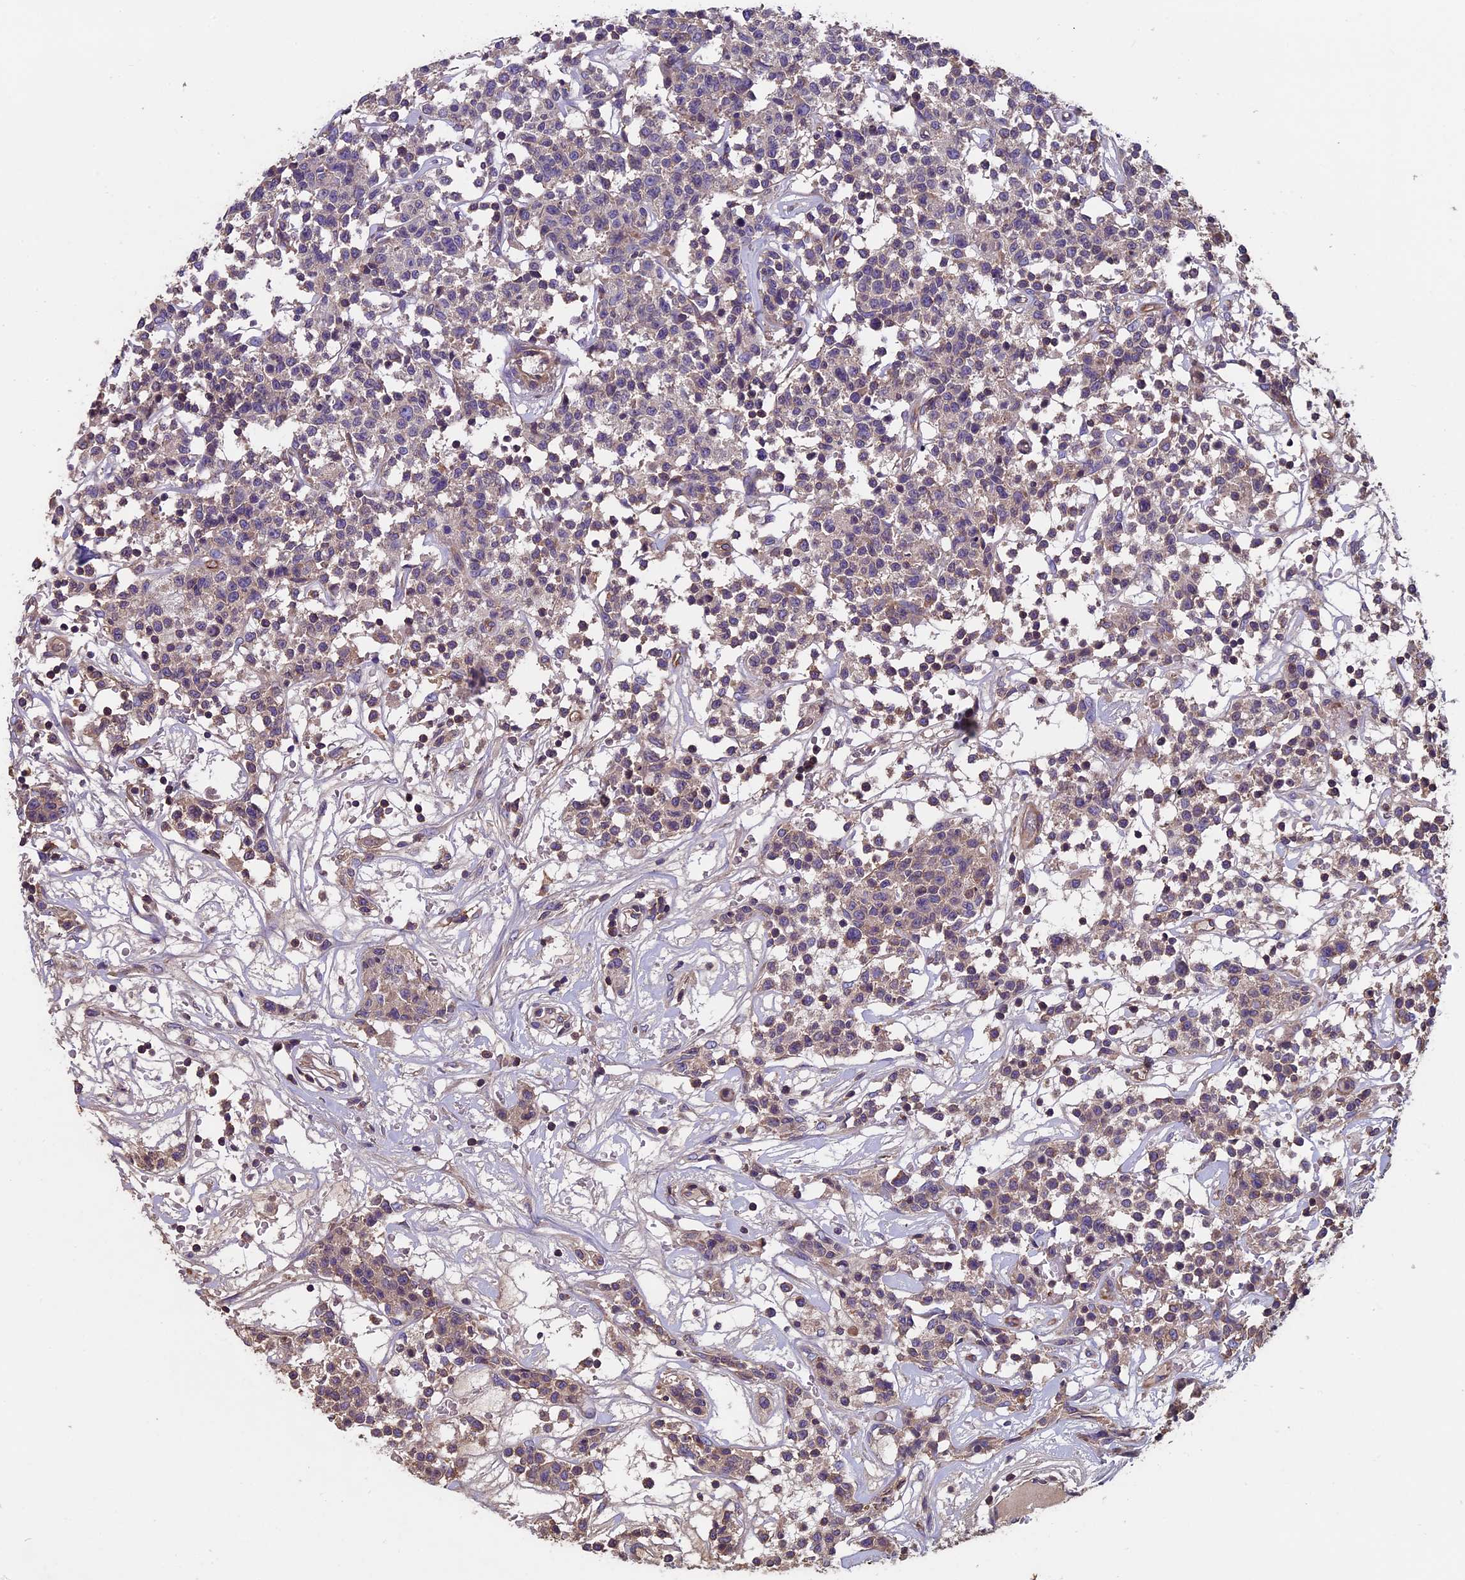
{"staining": {"intensity": "weak", "quantity": "<25%", "location": "cytoplasmic/membranous"}, "tissue": "lymphoma", "cell_type": "Tumor cells", "image_type": "cancer", "snomed": [{"axis": "morphology", "description": "Malignant lymphoma, non-Hodgkin's type, Low grade"}, {"axis": "topography", "description": "Small intestine"}], "caption": "Immunohistochemical staining of lymphoma shows no significant positivity in tumor cells.", "gene": "CCDC153", "patient": {"sex": "female", "age": 59}}